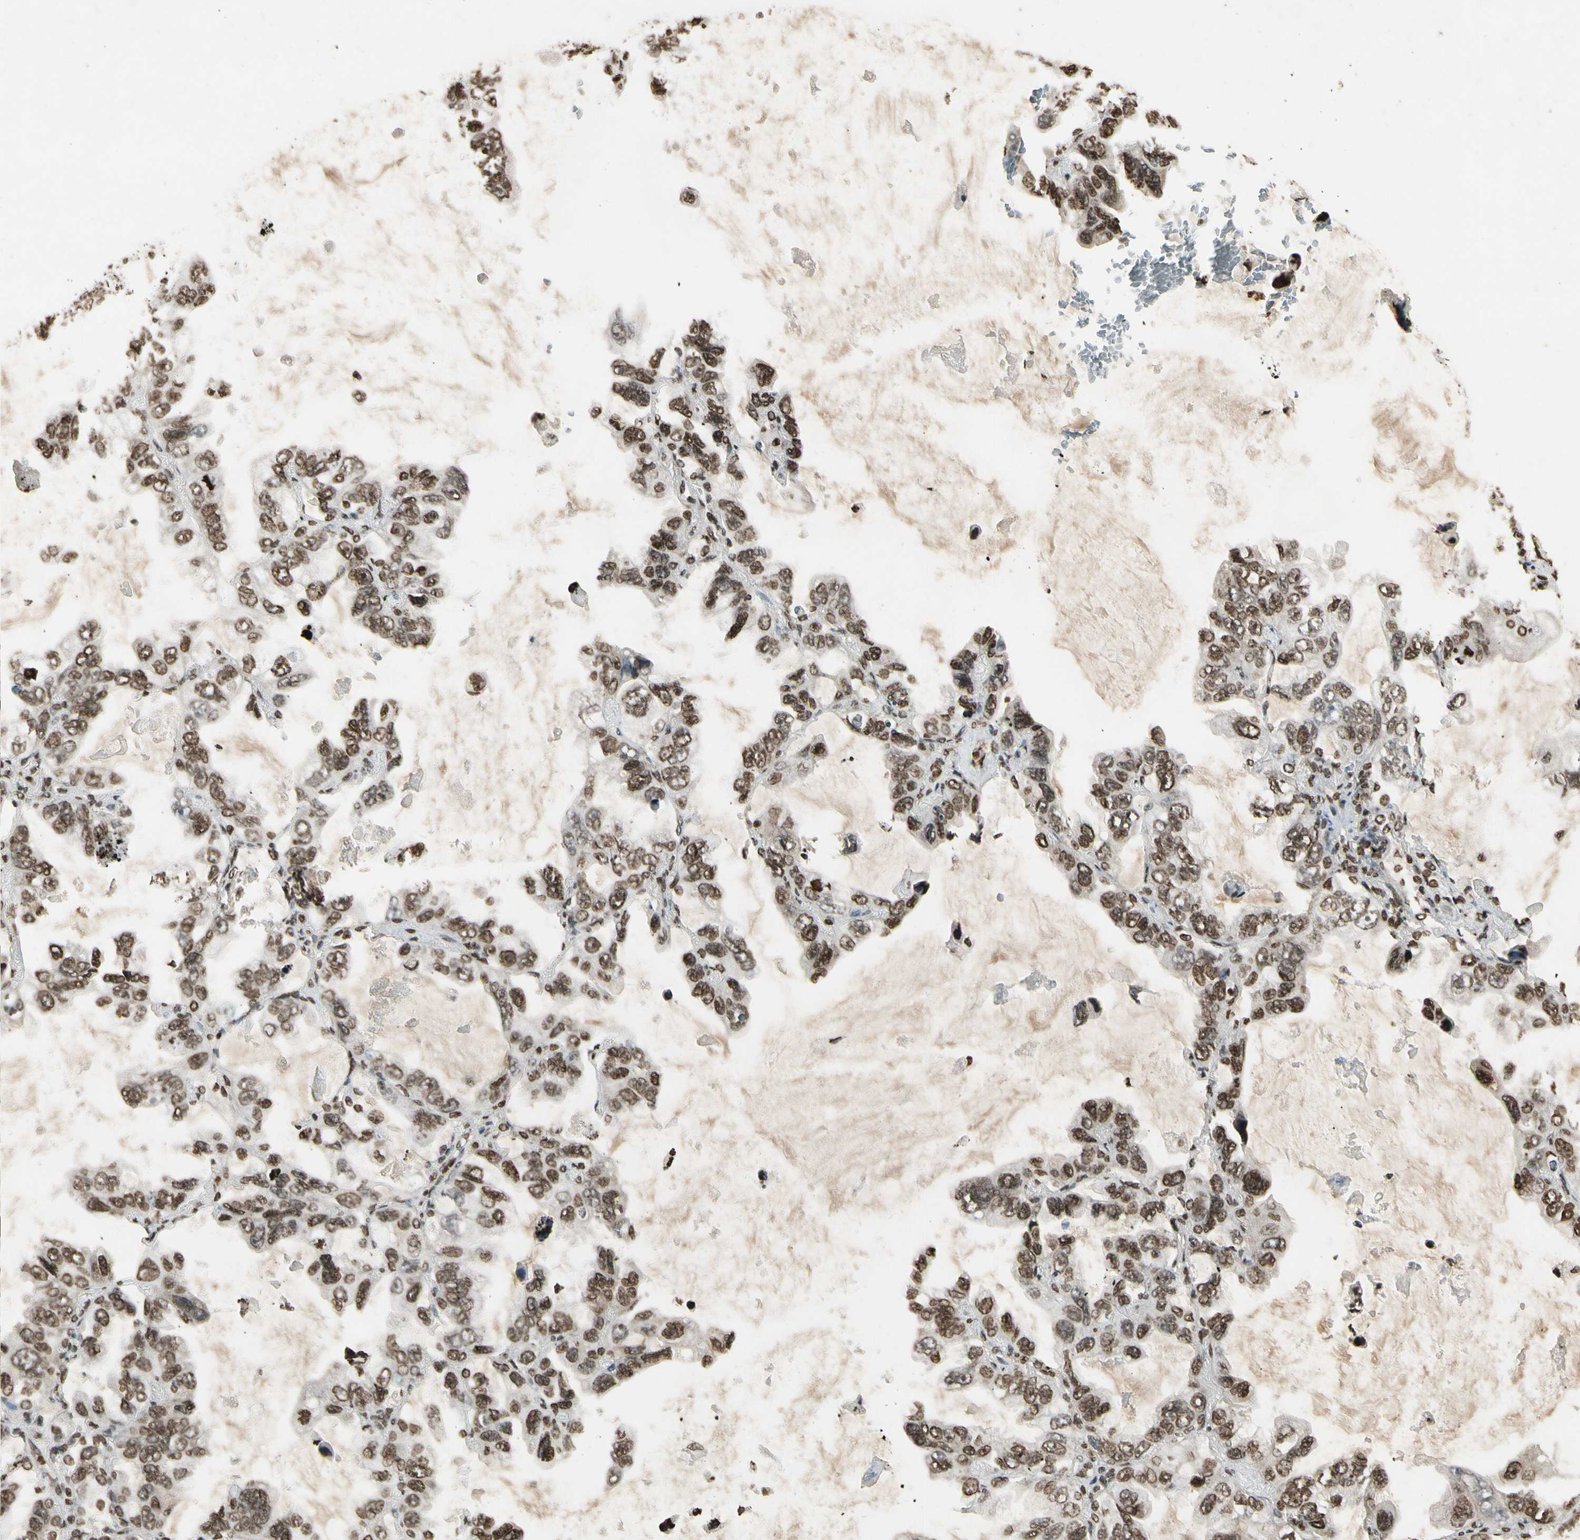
{"staining": {"intensity": "moderate", "quantity": ">75%", "location": "nuclear"}, "tissue": "lung cancer", "cell_type": "Tumor cells", "image_type": "cancer", "snomed": [{"axis": "morphology", "description": "Squamous cell carcinoma, NOS"}, {"axis": "topography", "description": "Lung"}], "caption": "This is an image of immunohistochemistry (IHC) staining of lung squamous cell carcinoma, which shows moderate expression in the nuclear of tumor cells.", "gene": "RORA", "patient": {"sex": "female", "age": 73}}